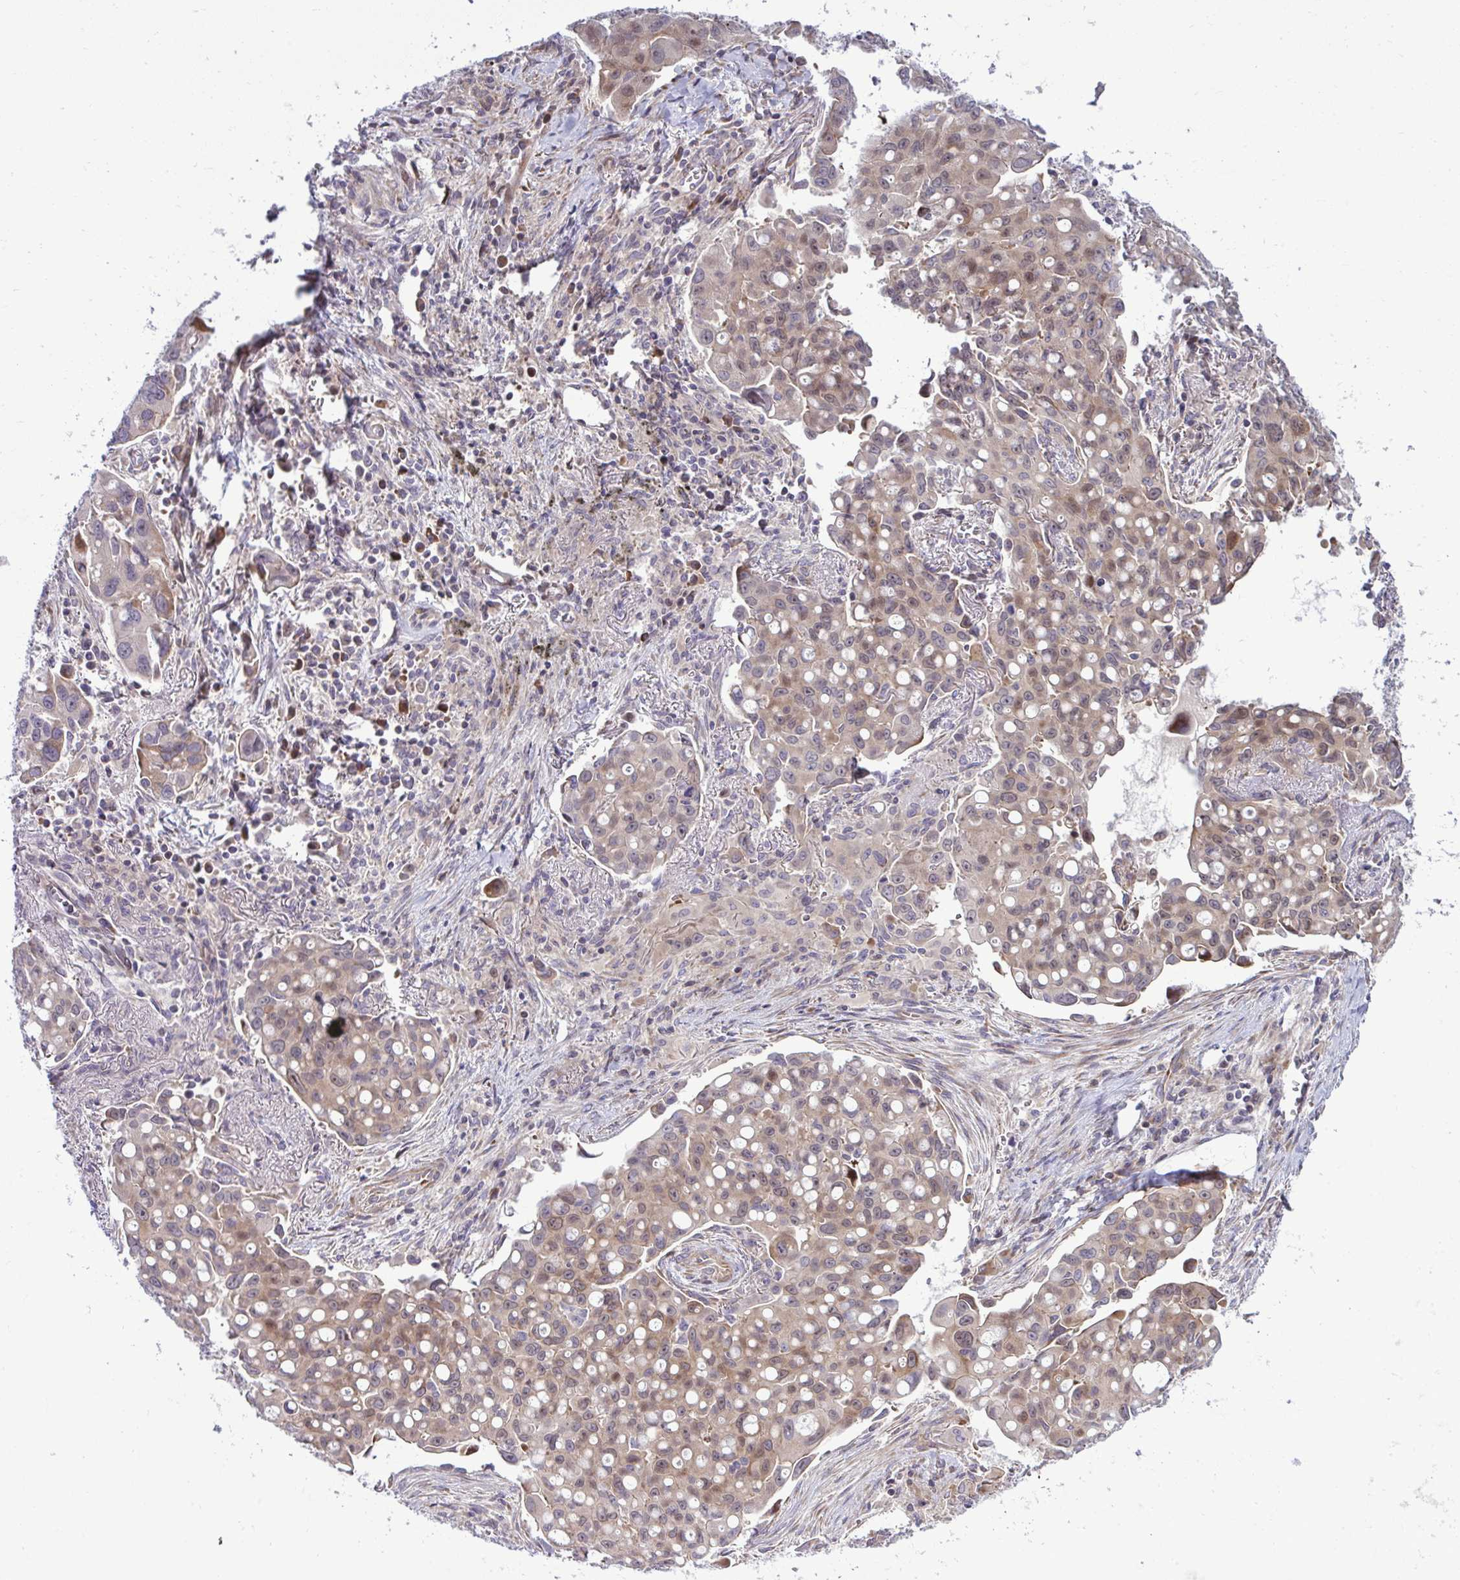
{"staining": {"intensity": "weak", "quantity": ">75%", "location": "cytoplasmic/membranous,nuclear"}, "tissue": "lung cancer", "cell_type": "Tumor cells", "image_type": "cancer", "snomed": [{"axis": "morphology", "description": "Adenocarcinoma, NOS"}, {"axis": "topography", "description": "Lung"}], "caption": "Lung cancer stained with a brown dye shows weak cytoplasmic/membranous and nuclear positive positivity in about >75% of tumor cells.", "gene": "ZSCAN9", "patient": {"sex": "male", "age": 68}}